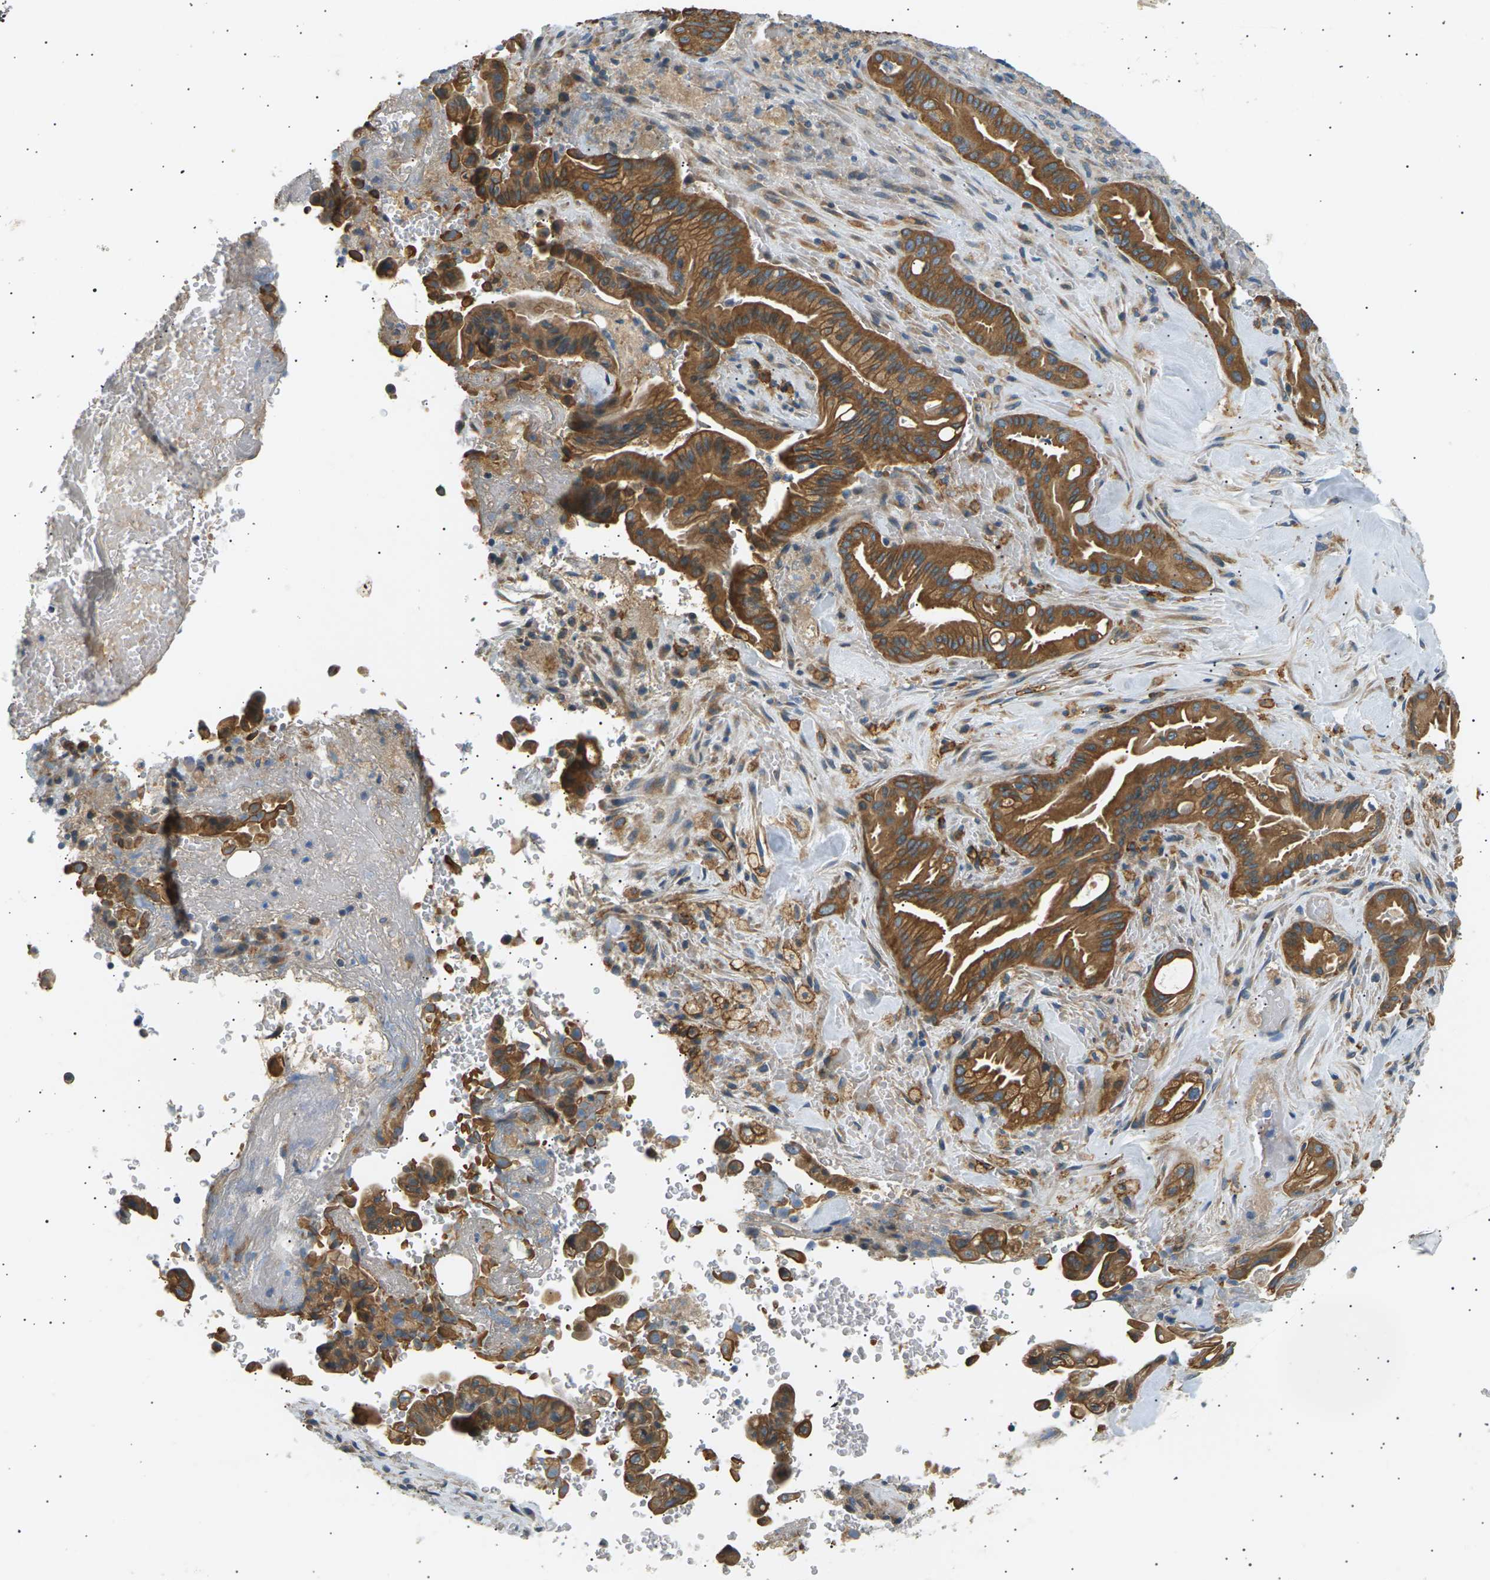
{"staining": {"intensity": "strong", "quantity": ">75%", "location": "cytoplasmic/membranous"}, "tissue": "liver cancer", "cell_type": "Tumor cells", "image_type": "cancer", "snomed": [{"axis": "morphology", "description": "Cholangiocarcinoma"}, {"axis": "topography", "description": "Liver"}], "caption": "This is a photomicrograph of immunohistochemistry staining of liver cancer, which shows strong expression in the cytoplasmic/membranous of tumor cells.", "gene": "TBC1D8", "patient": {"sex": "female", "age": 68}}